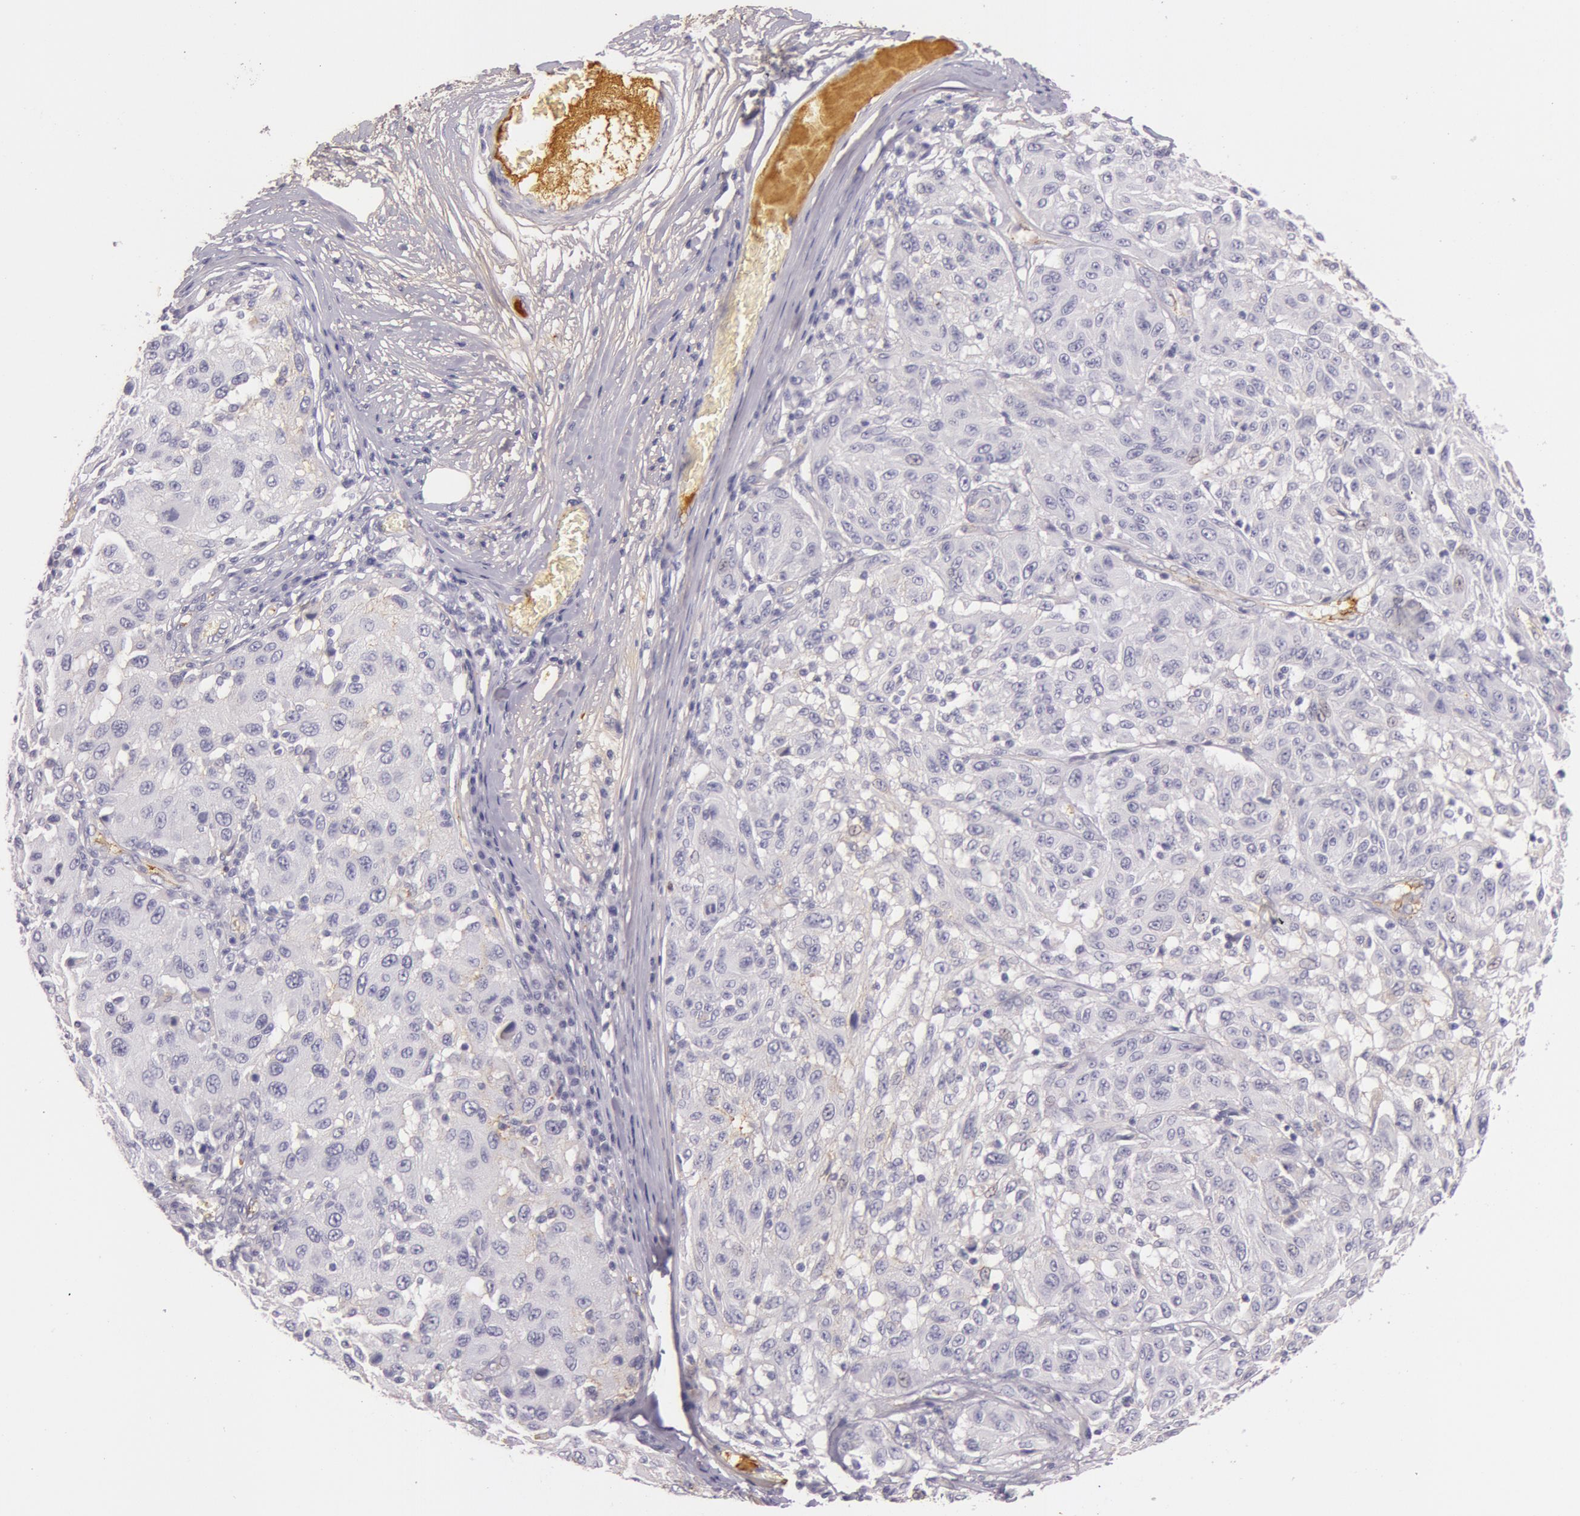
{"staining": {"intensity": "negative", "quantity": "none", "location": "none"}, "tissue": "melanoma", "cell_type": "Tumor cells", "image_type": "cancer", "snomed": [{"axis": "morphology", "description": "Malignant melanoma, NOS"}, {"axis": "topography", "description": "Skin"}], "caption": "Immunohistochemistry of malignant melanoma shows no staining in tumor cells. (Brightfield microscopy of DAB (3,3'-diaminobenzidine) immunohistochemistry (IHC) at high magnification).", "gene": "C4BPA", "patient": {"sex": "female", "age": 77}}